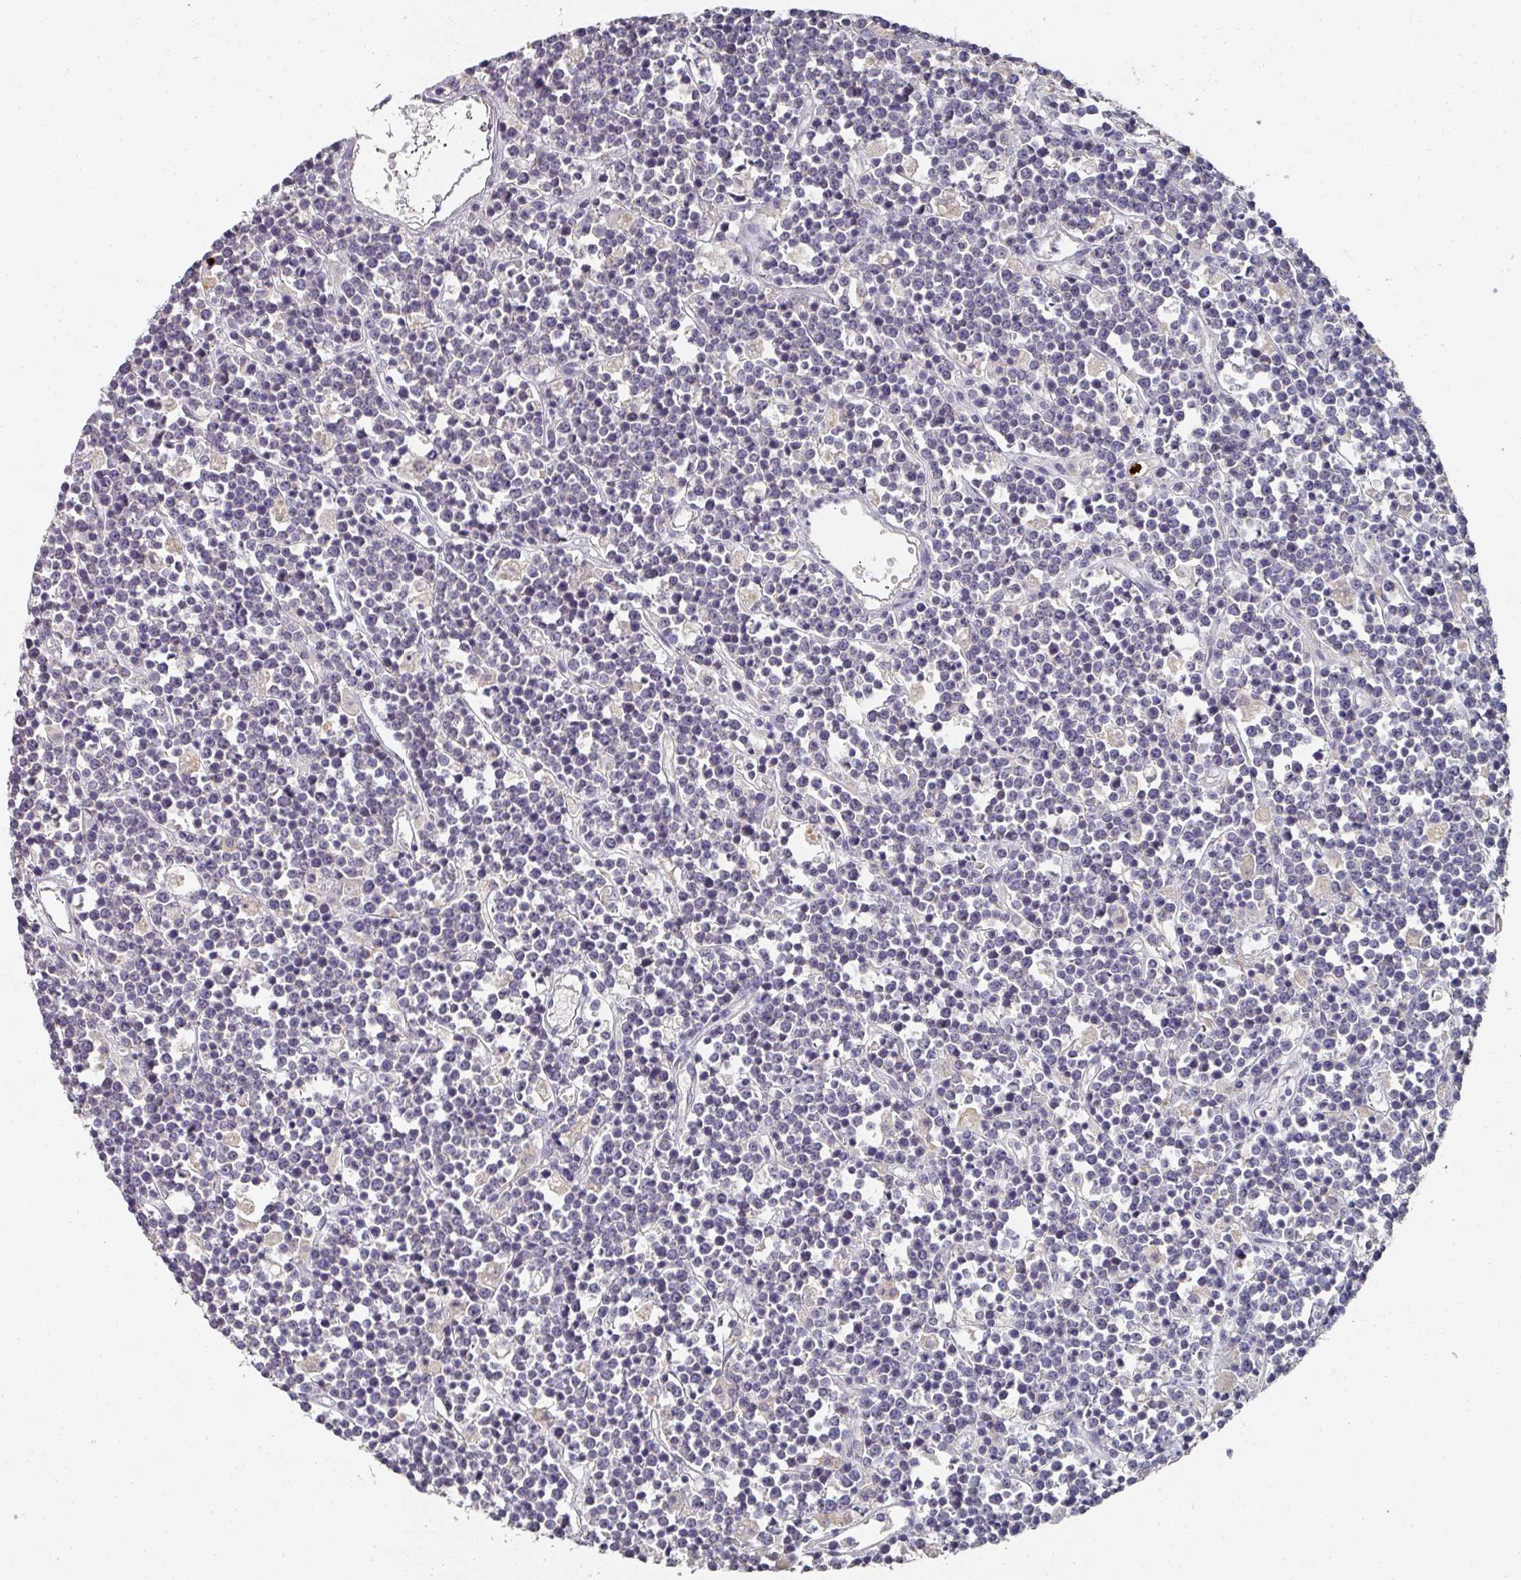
{"staining": {"intensity": "negative", "quantity": "none", "location": "none"}, "tissue": "lymphoma", "cell_type": "Tumor cells", "image_type": "cancer", "snomed": [{"axis": "morphology", "description": "Malignant lymphoma, non-Hodgkin's type, High grade"}, {"axis": "topography", "description": "Ovary"}], "caption": "IHC of human lymphoma reveals no staining in tumor cells.", "gene": "CAMP", "patient": {"sex": "female", "age": 56}}